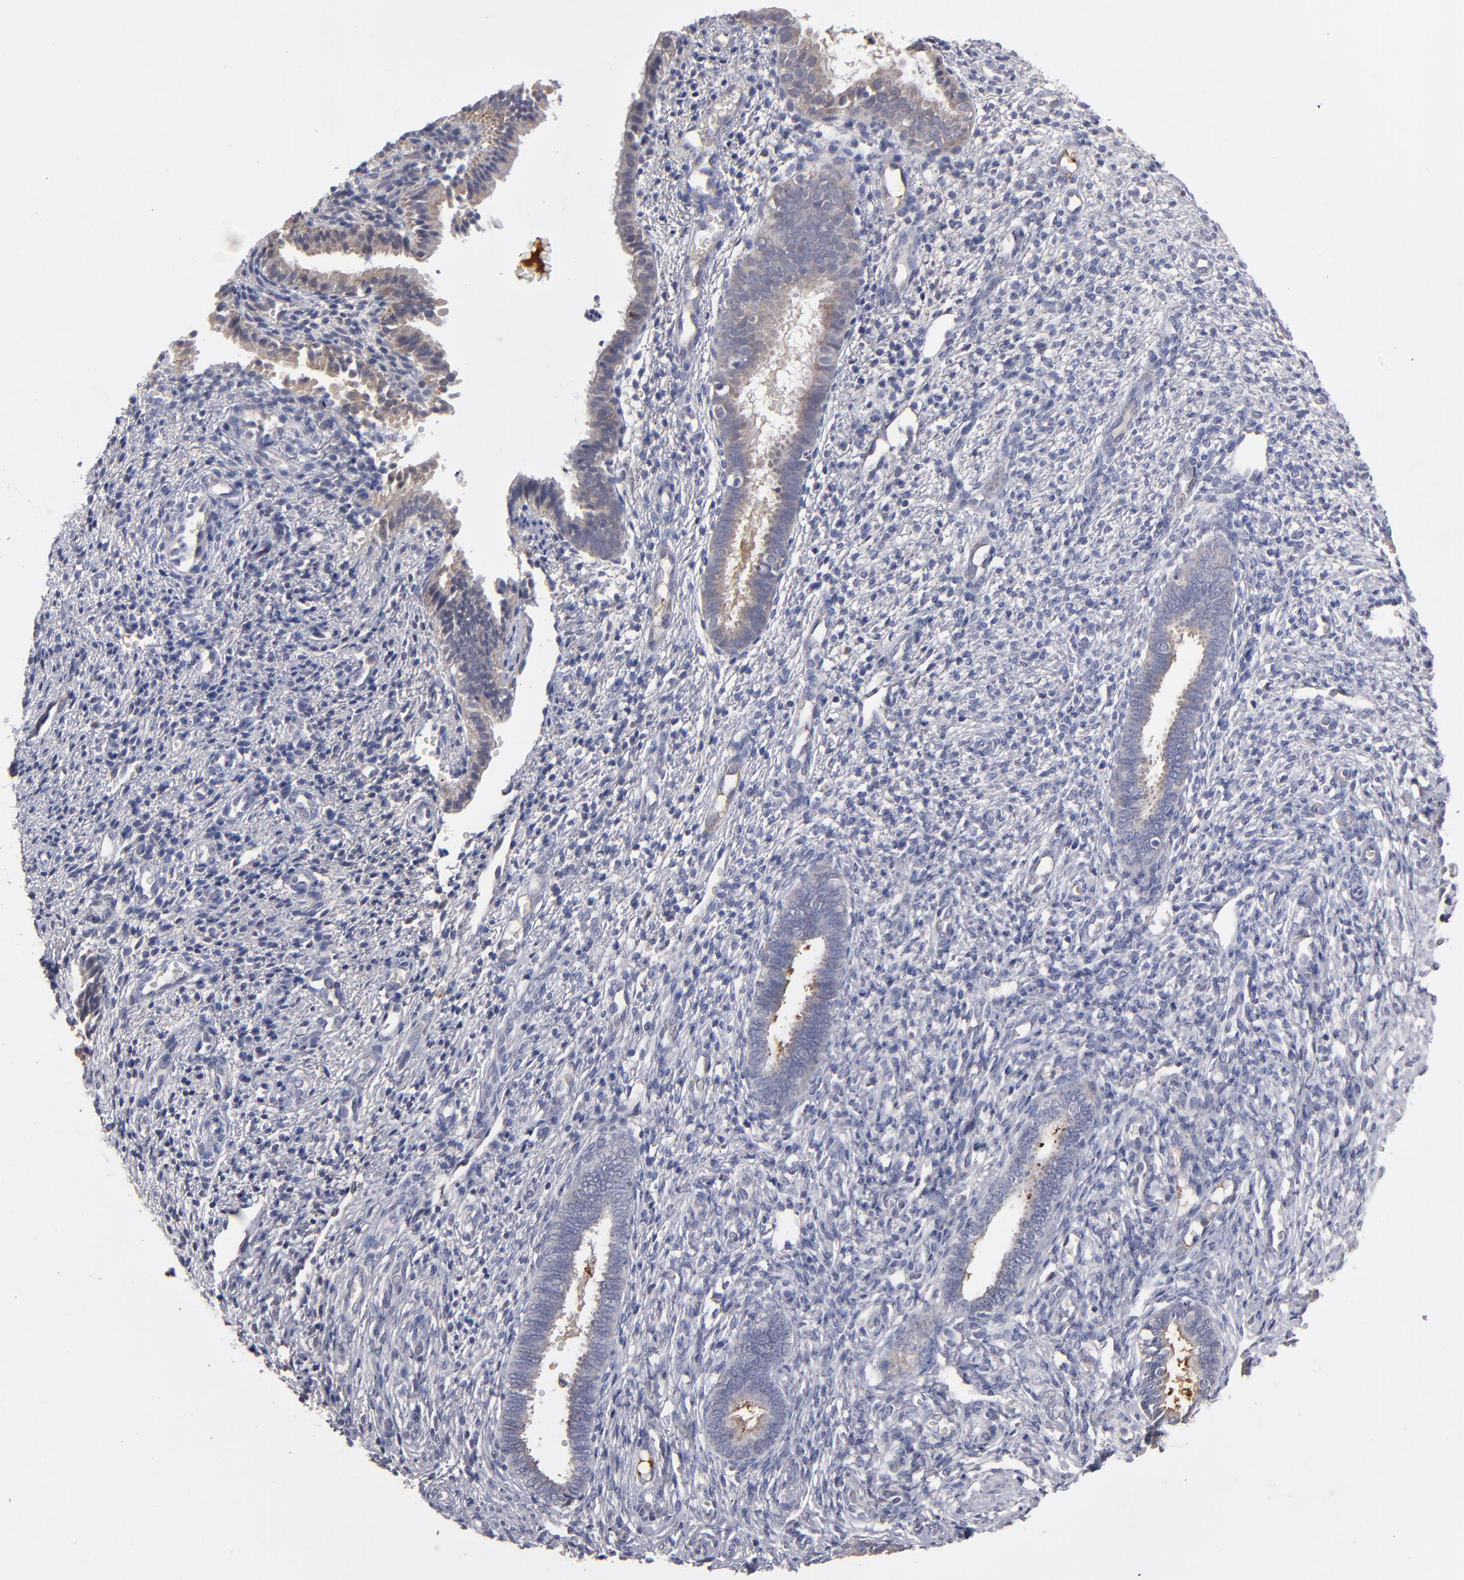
{"staining": {"intensity": "strong", "quantity": "<25%", "location": "nuclear"}, "tissue": "endometrium", "cell_type": "Cells in endometrial stroma", "image_type": "normal", "snomed": [{"axis": "morphology", "description": "Normal tissue, NOS"}, {"axis": "topography", "description": "Endometrium"}], "caption": "DAB immunohistochemical staining of normal endometrium displays strong nuclear protein expression in approximately <25% of cells in endometrial stroma.", "gene": "EXD2", "patient": {"sex": "female", "age": 27}}